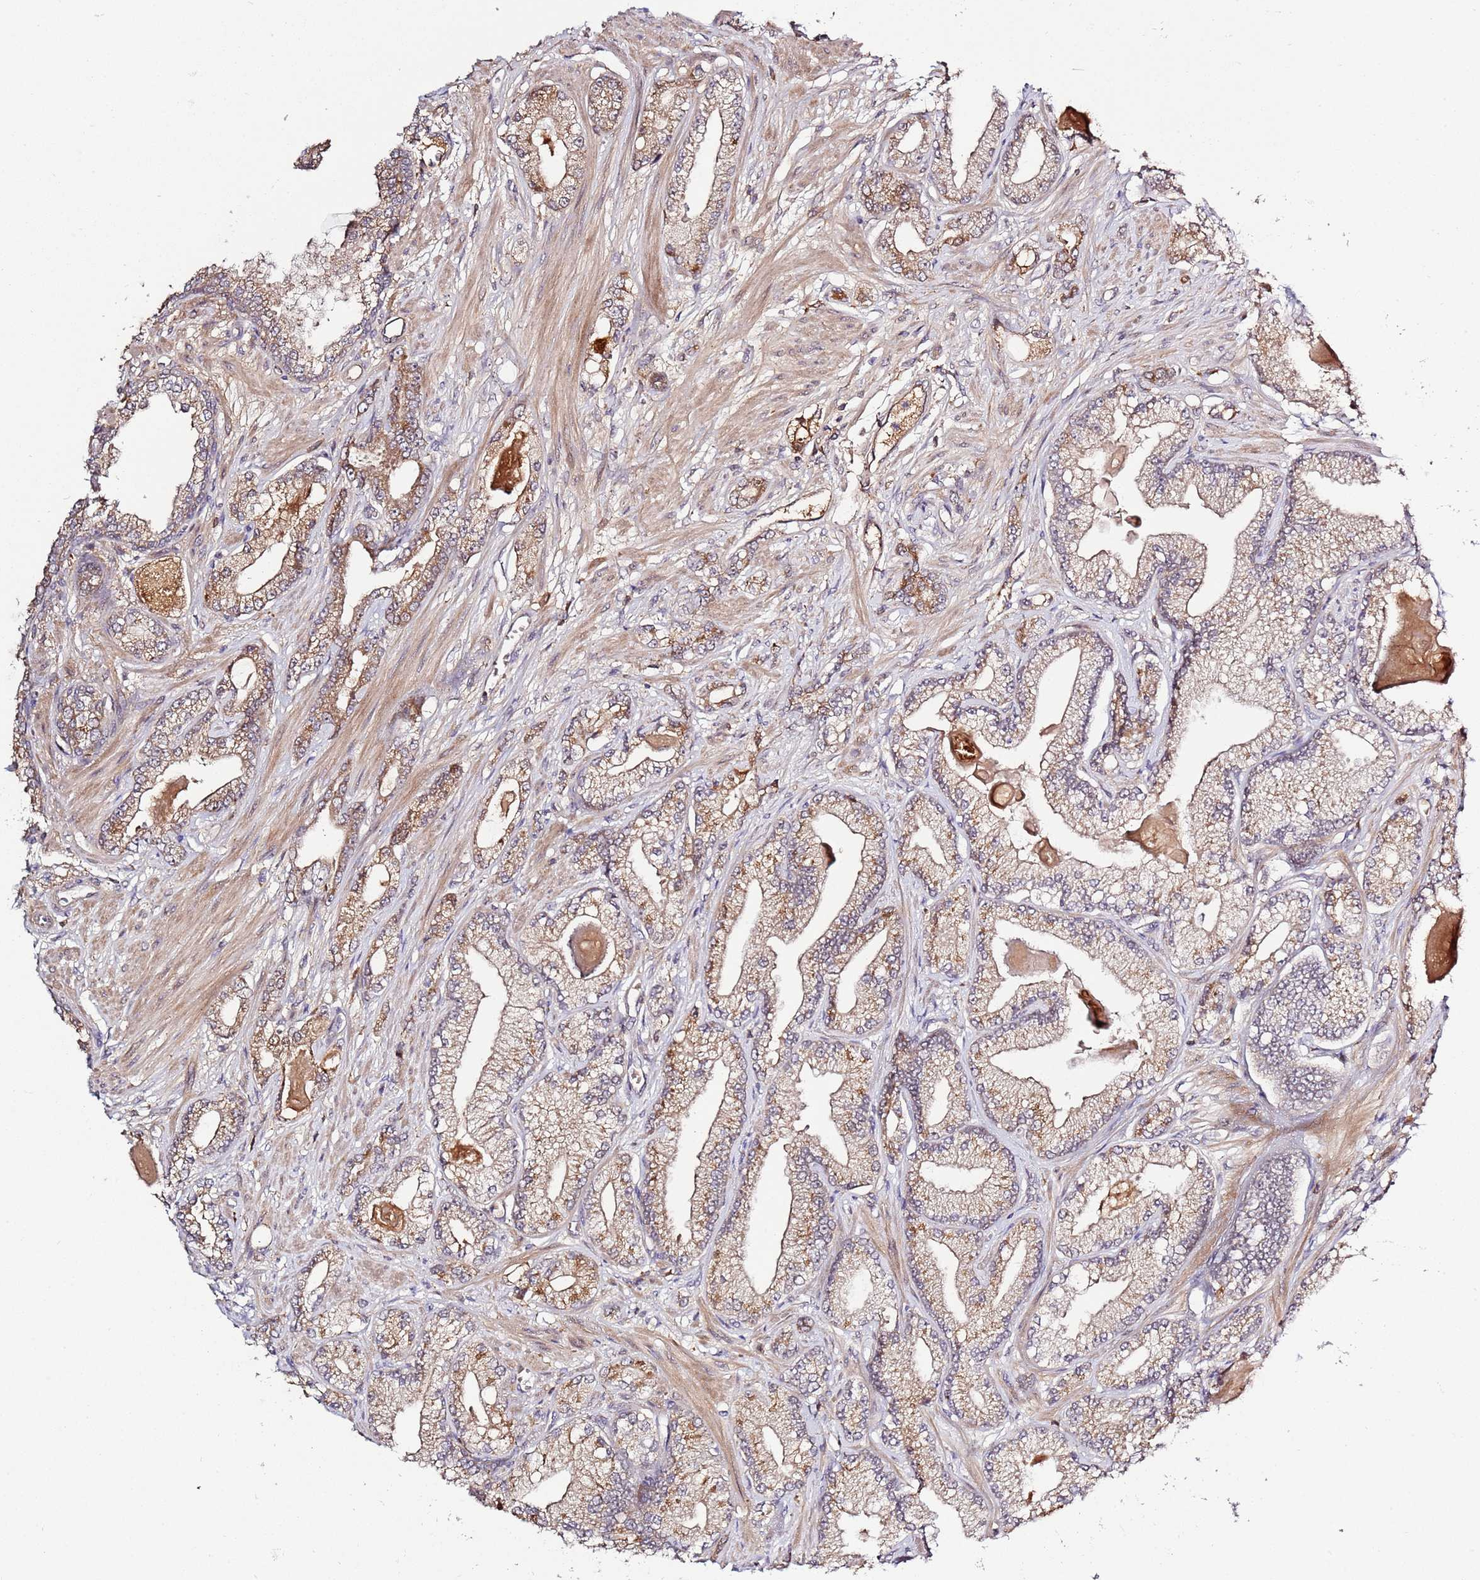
{"staining": {"intensity": "moderate", "quantity": "<25%", "location": "cytoplasmic/membranous"}, "tissue": "prostate cancer", "cell_type": "Tumor cells", "image_type": "cancer", "snomed": [{"axis": "morphology", "description": "Adenocarcinoma, Low grade"}, {"axis": "topography", "description": "Prostate"}], "caption": "Prostate cancer (adenocarcinoma (low-grade)) stained with DAB (3,3'-diaminobenzidine) IHC reveals low levels of moderate cytoplasmic/membranous staining in about <25% of tumor cells.", "gene": "ZNF624", "patient": {"sex": "male", "age": 64}}